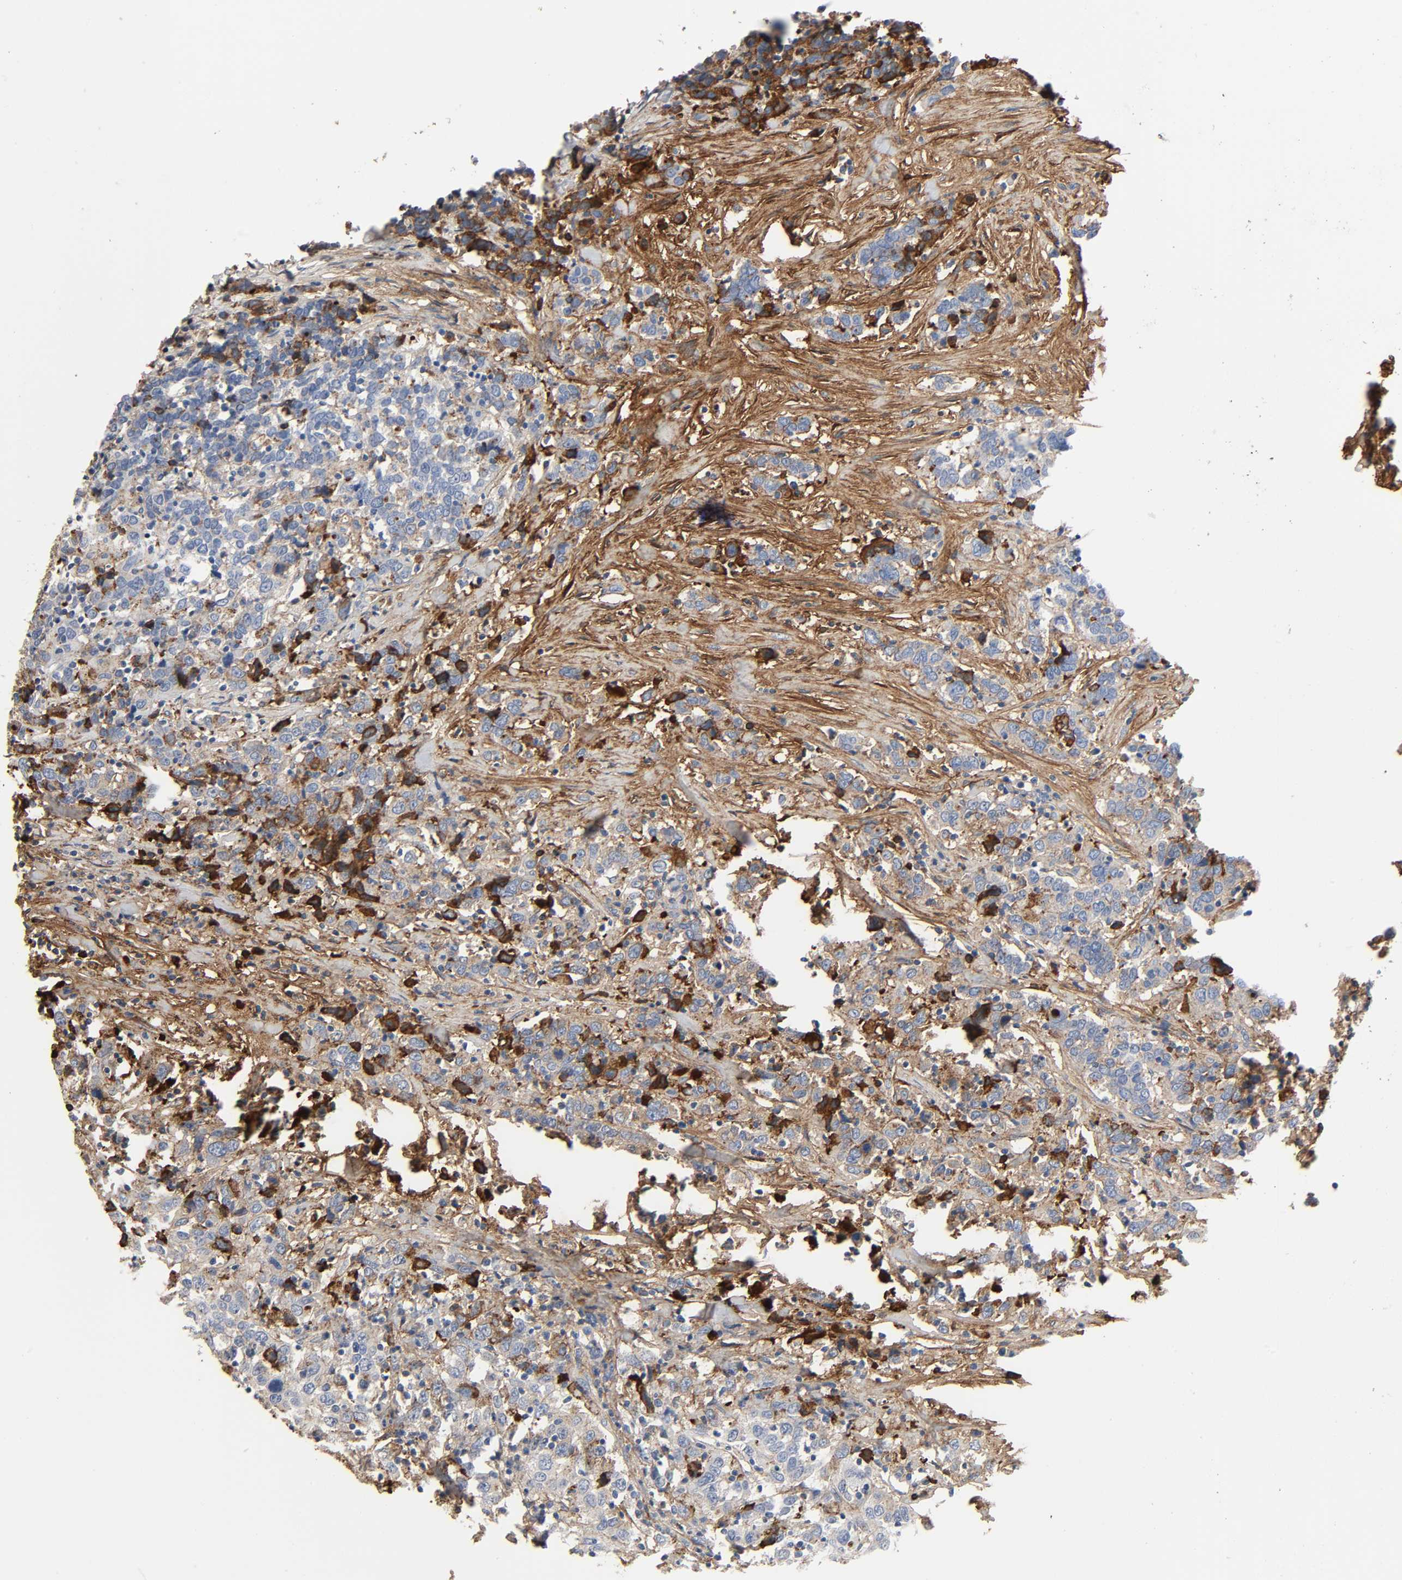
{"staining": {"intensity": "moderate", "quantity": "25%-75%", "location": "cytoplasmic/membranous"}, "tissue": "urothelial cancer", "cell_type": "Tumor cells", "image_type": "cancer", "snomed": [{"axis": "morphology", "description": "Urothelial carcinoma, High grade"}, {"axis": "topography", "description": "Urinary bladder"}], "caption": "Immunohistochemical staining of human urothelial cancer displays moderate cytoplasmic/membranous protein positivity in approximately 25%-75% of tumor cells.", "gene": "C3", "patient": {"sex": "male", "age": 61}}